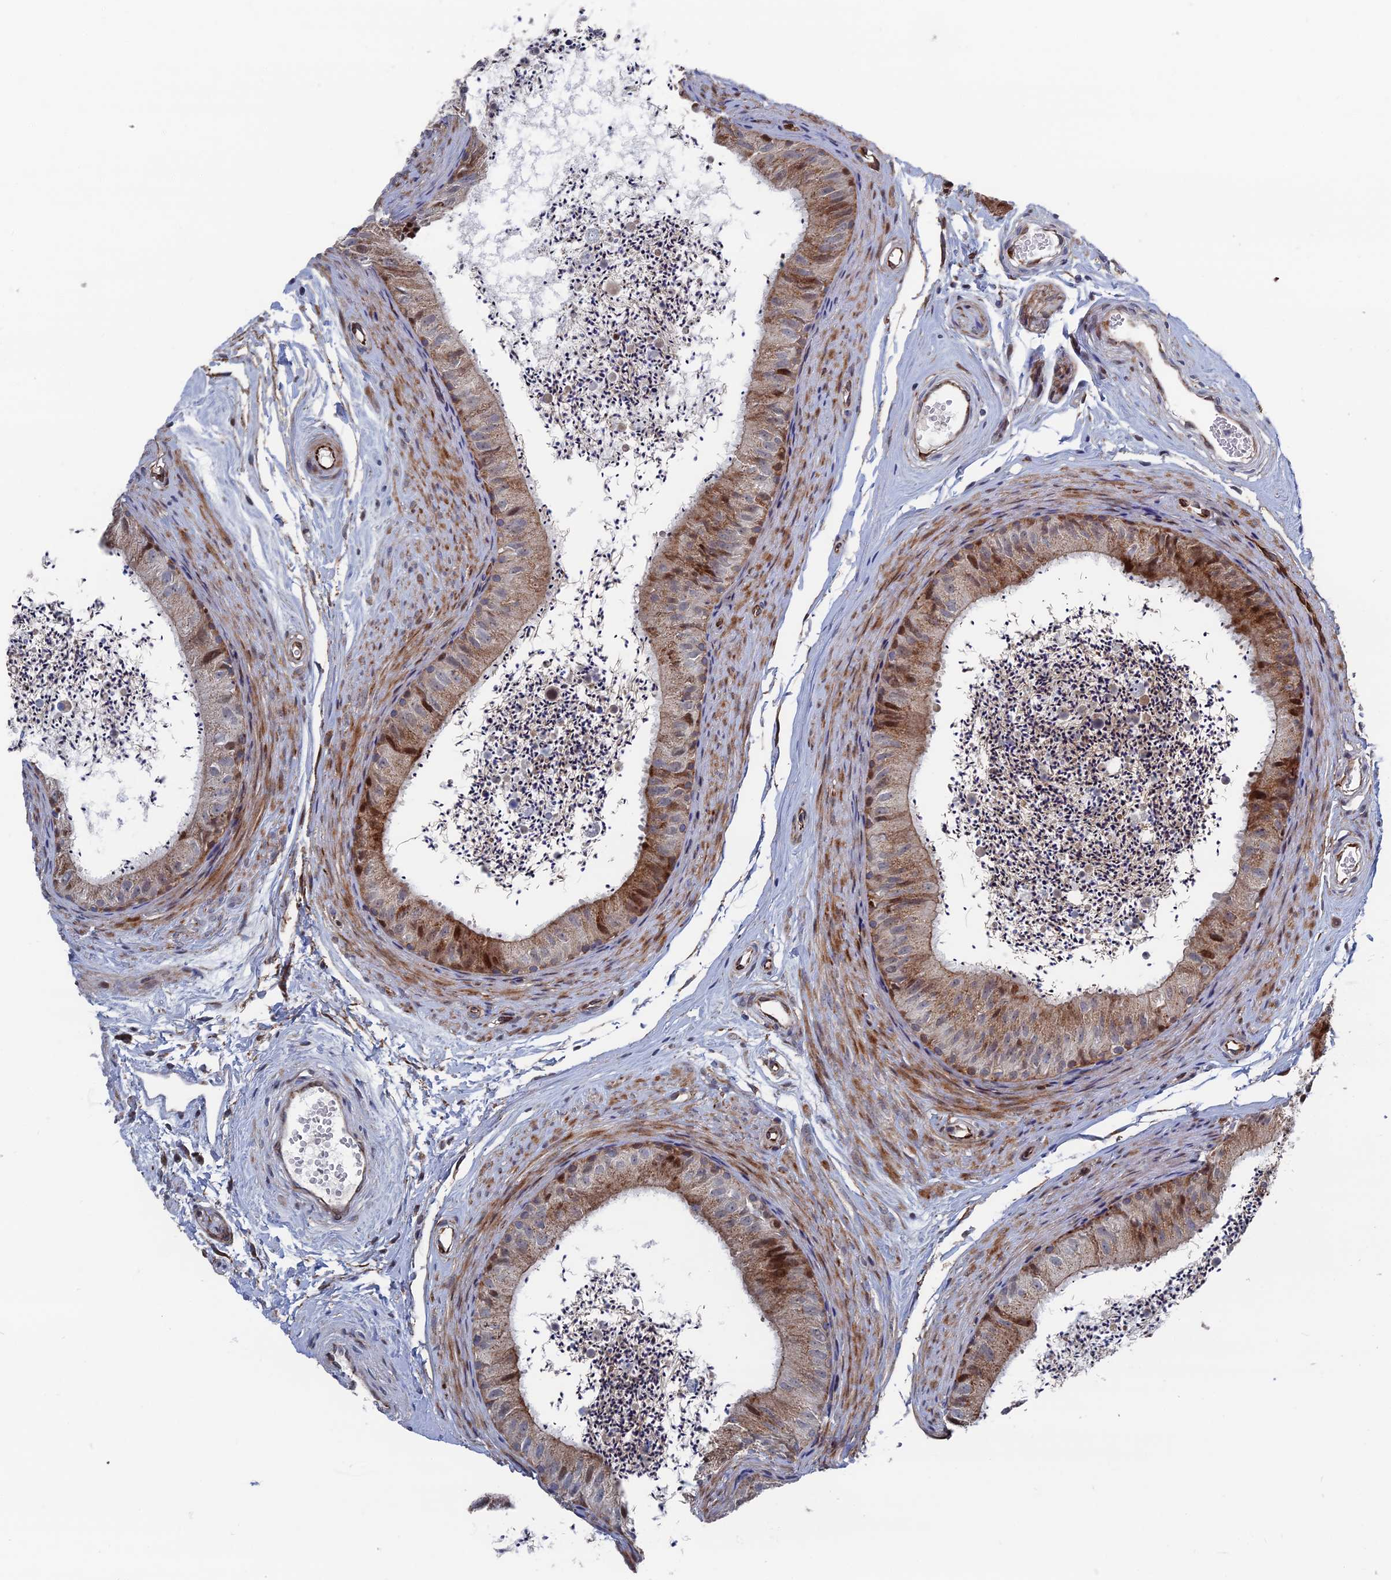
{"staining": {"intensity": "moderate", "quantity": "25%-75%", "location": "cytoplasmic/membranous"}, "tissue": "epididymis", "cell_type": "Glandular cells", "image_type": "normal", "snomed": [{"axis": "morphology", "description": "Normal tissue, NOS"}, {"axis": "topography", "description": "Epididymis"}], "caption": "About 25%-75% of glandular cells in unremarkable human epididymis demonstrate moderate cytoplasmic/membranous protein positivity as visualized by brown immunohistochemical staining.", "gene": "GTF2IRD1", "patient": {"sex": "male", "age": 56}}